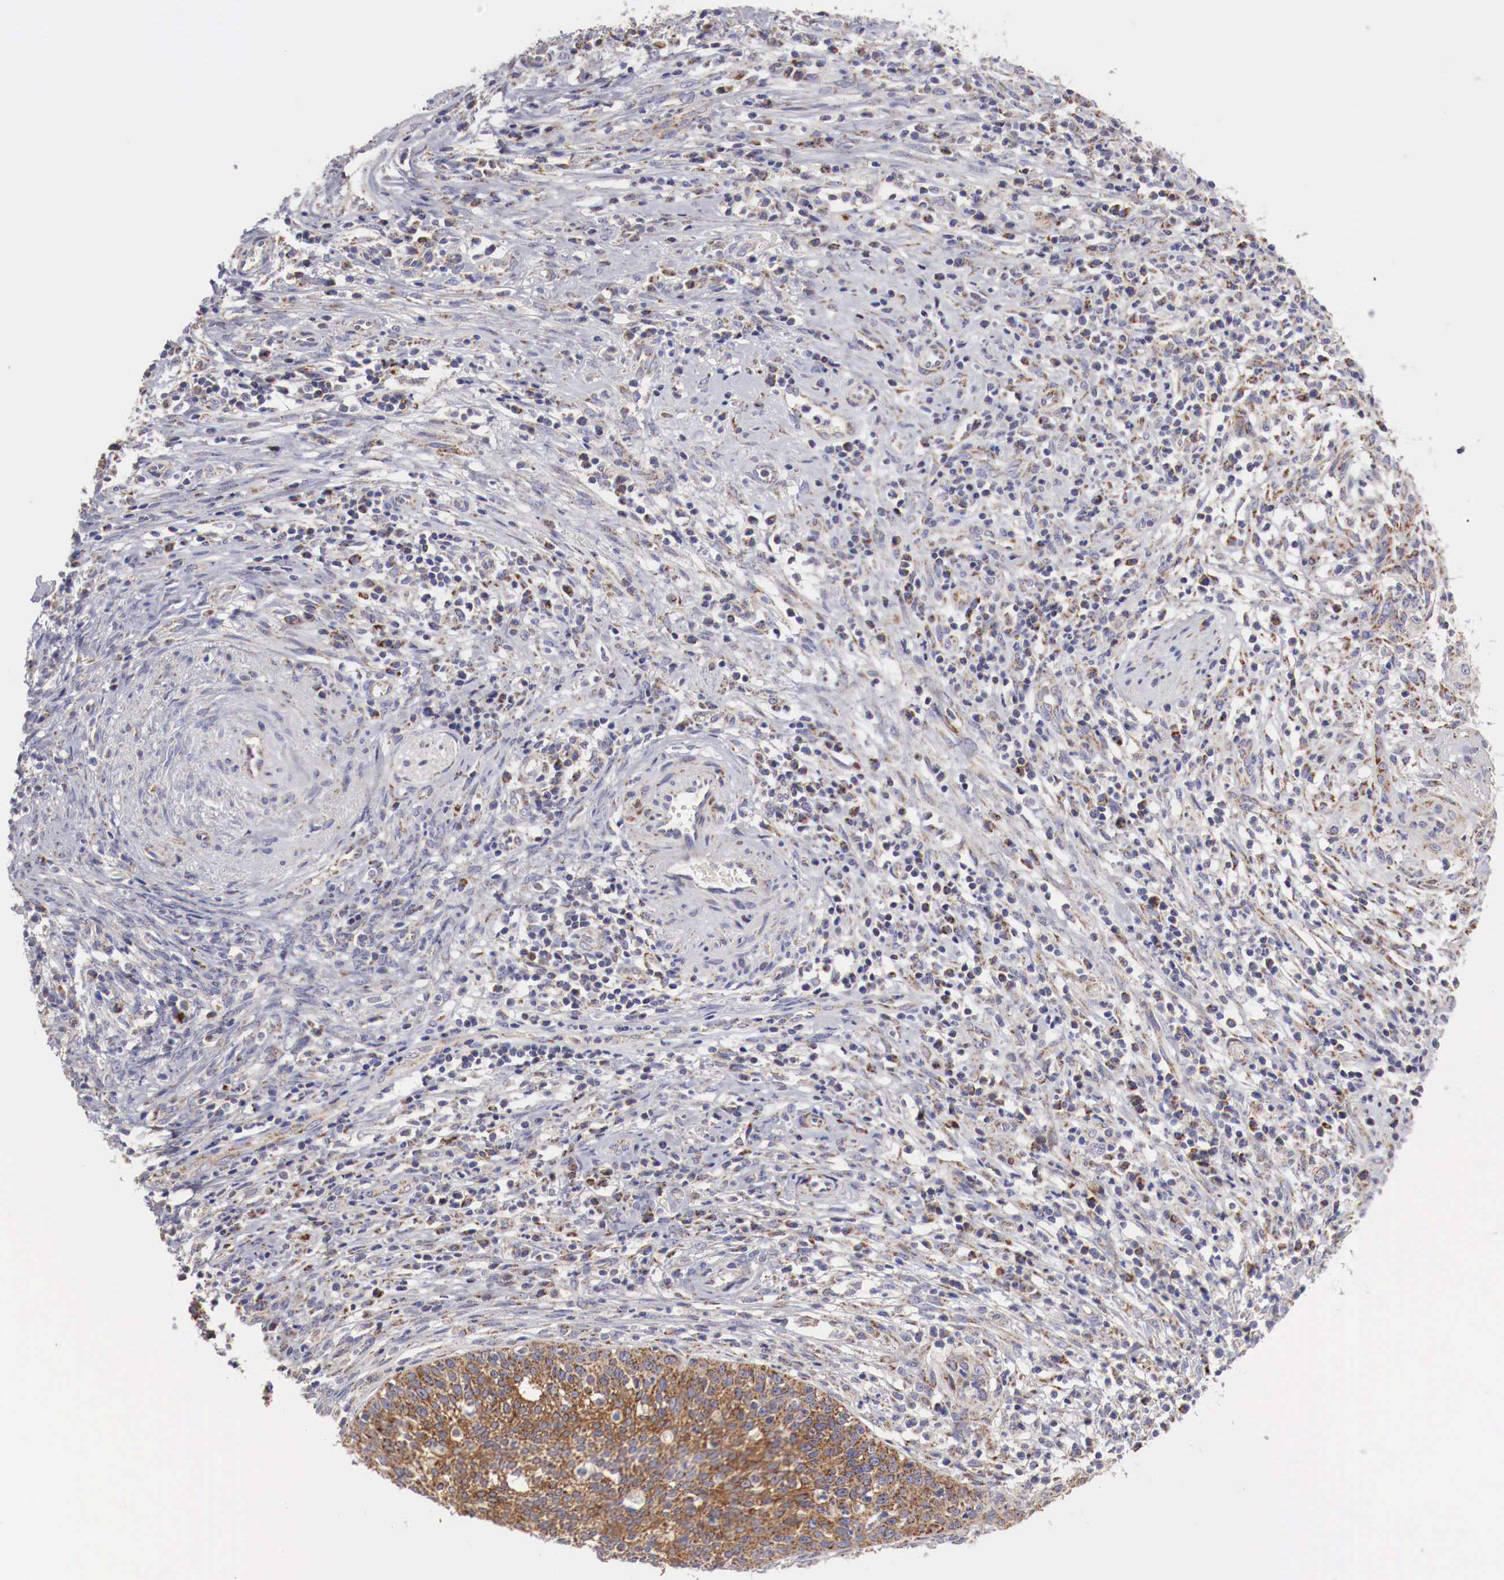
{"staining": {"intensity": "moderate", "quantity": ">75%", "location": "cytoplasmic/membranous"}, "tissue": "cervical cancer", "cell_type": "Tumor cells", "image_type": "cancer", "snomed": [{"axis": "morphology", "description": "Squamous cell carcinoma, NOS"}, {"axis": "topography", "description": "Cervix"}], "caption": "IHC (DAB) staining of cervical cancer (squamous cell carcinoma) shows moderate cytoplasmic/membranous protein expression in about >75% of tumor cells.", "gene": "XPNPEP3", "patient": {"sex": "female", "age": 41}}